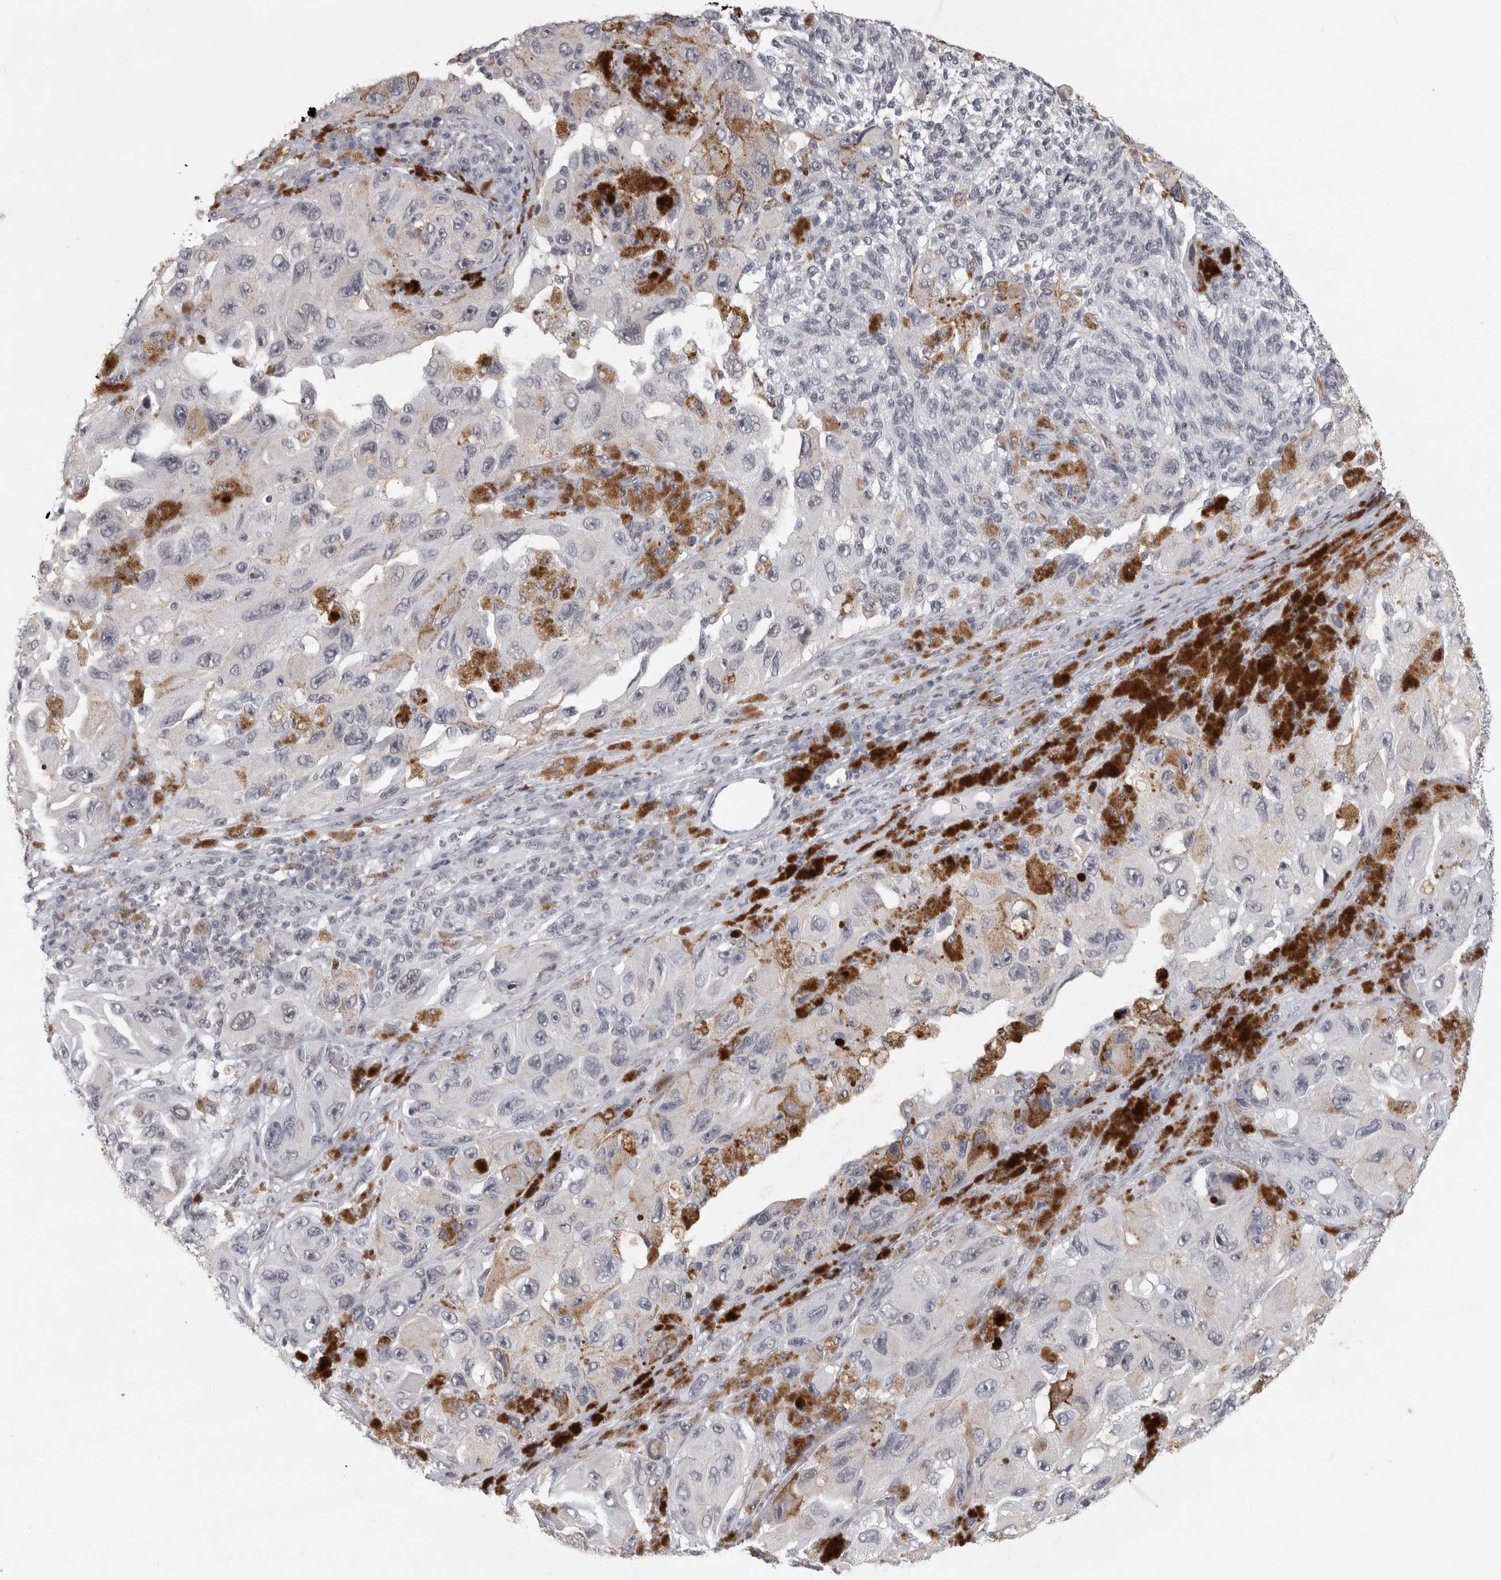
{"staining": {"intensity": "negative", "quantity": "none", "location": "none"}, "tissue": "melanoma", "cell_type": "Tumor cells", "image_type": "cancer", "snomed": [{"axis": "morphology", "description": "Malignant melanoma, NOS"}, {"axis": "topography", "description": "Skin"}], "caption": "An immunohistochemistry (IHC) image of melanoma is shown. There is no staining in tumor cells of melanoma.", "gene": "ARID4B", "patient": {"sex": "female", "age": 73}}